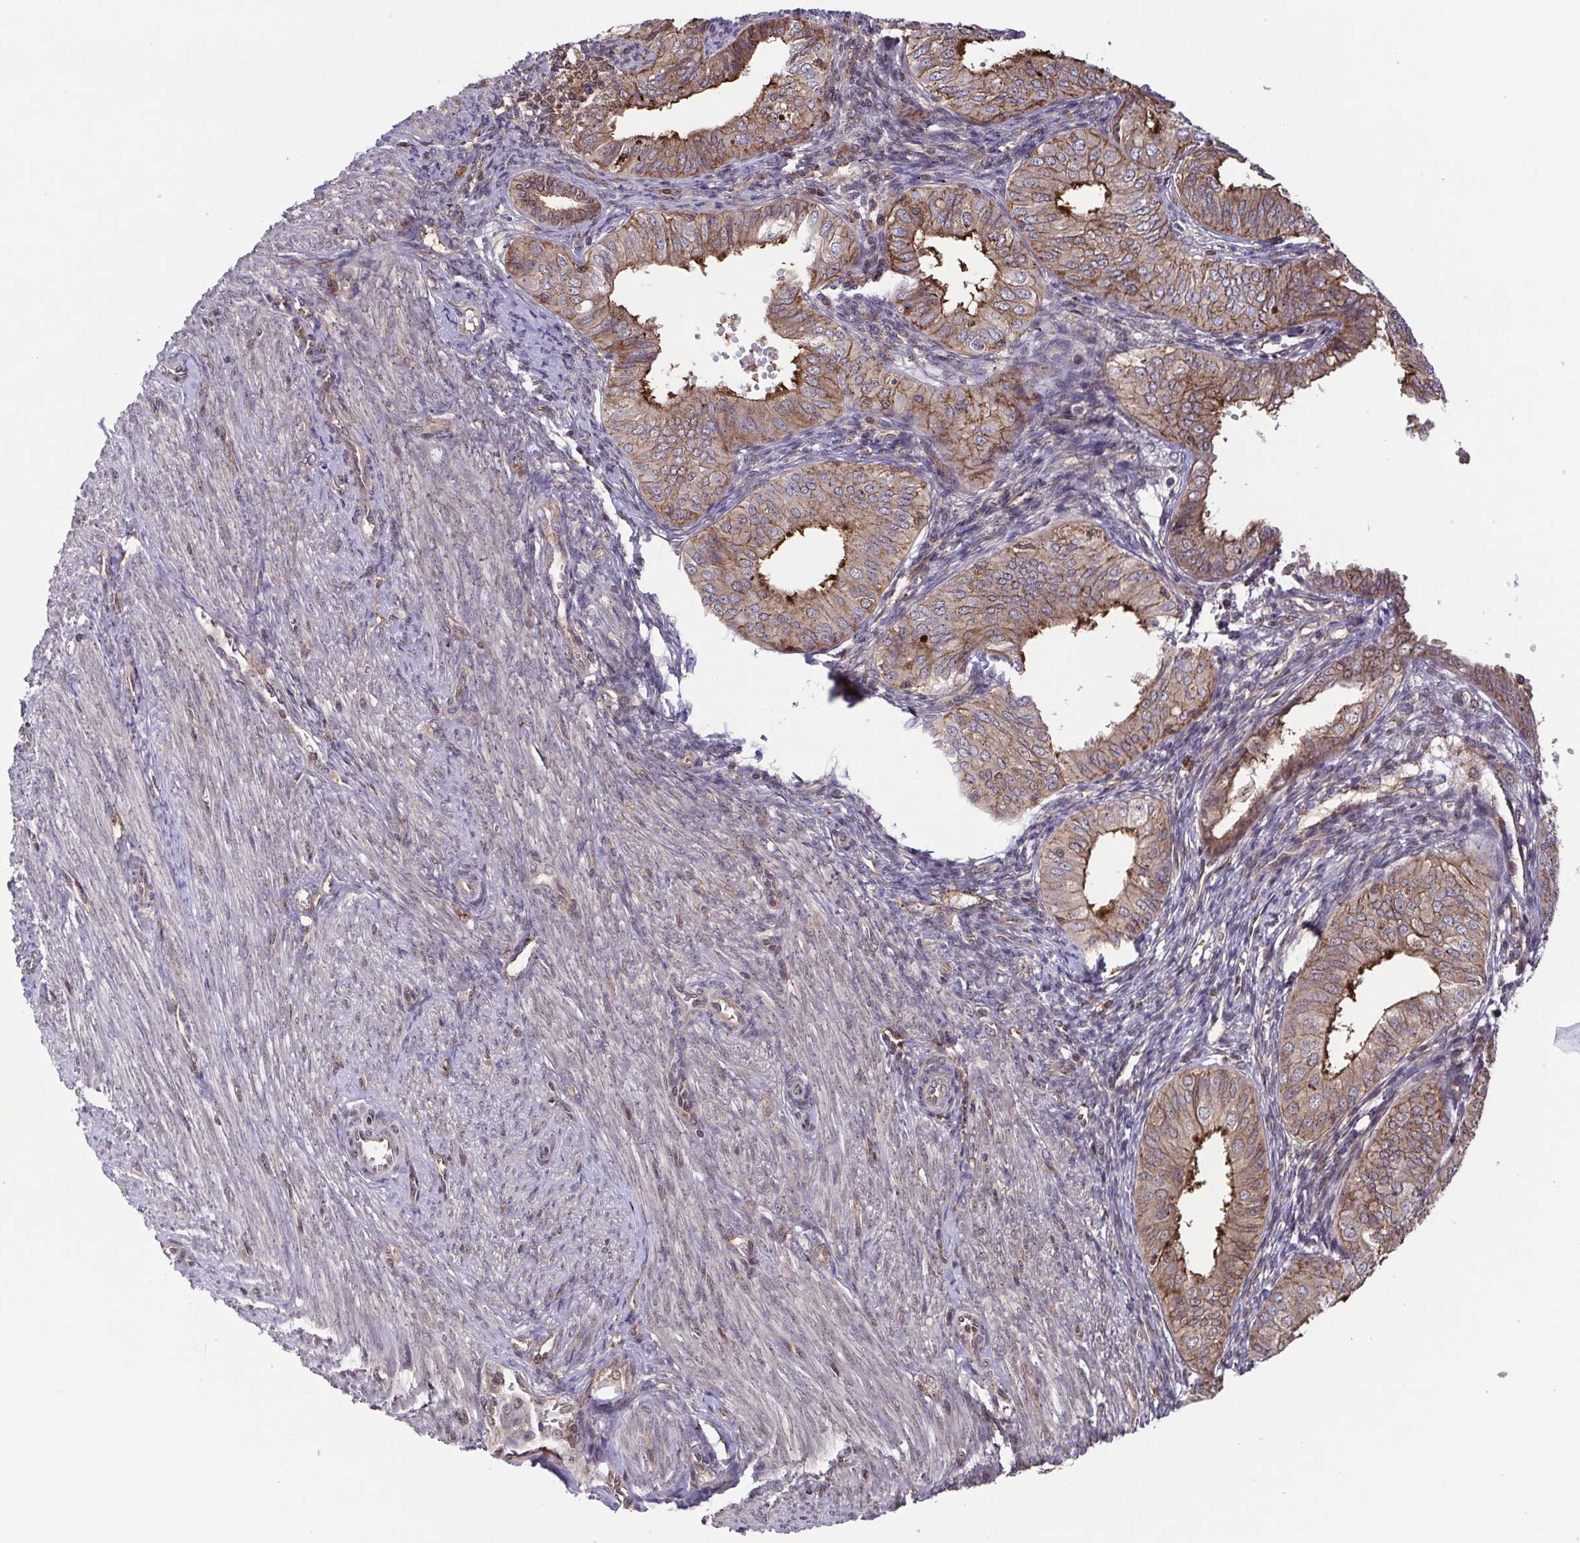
{"staining": {"intensity": "moderate", "quantity": ">75%", "location": "cytoplasmic/membranous"}, "tissue": "endometrial cancer", "cell_type": "Tumor cells", "image_type": "cancer", "snomed": [{"axis": "morphology", "description": "Adenocarcinoma, NOS"}, {"axis": "topography", "description": "Endometrium"}], "caption": "A histopathology image showing moderate cytoplasmic/membranous positivity in approximately >75% of tumor cells in endometrial cancer (adenocarcinoma), as visualized by brown immunohistochemical staining.", "gene": "CHMP1B", "patient": {"sex": "female", "age": 58}}